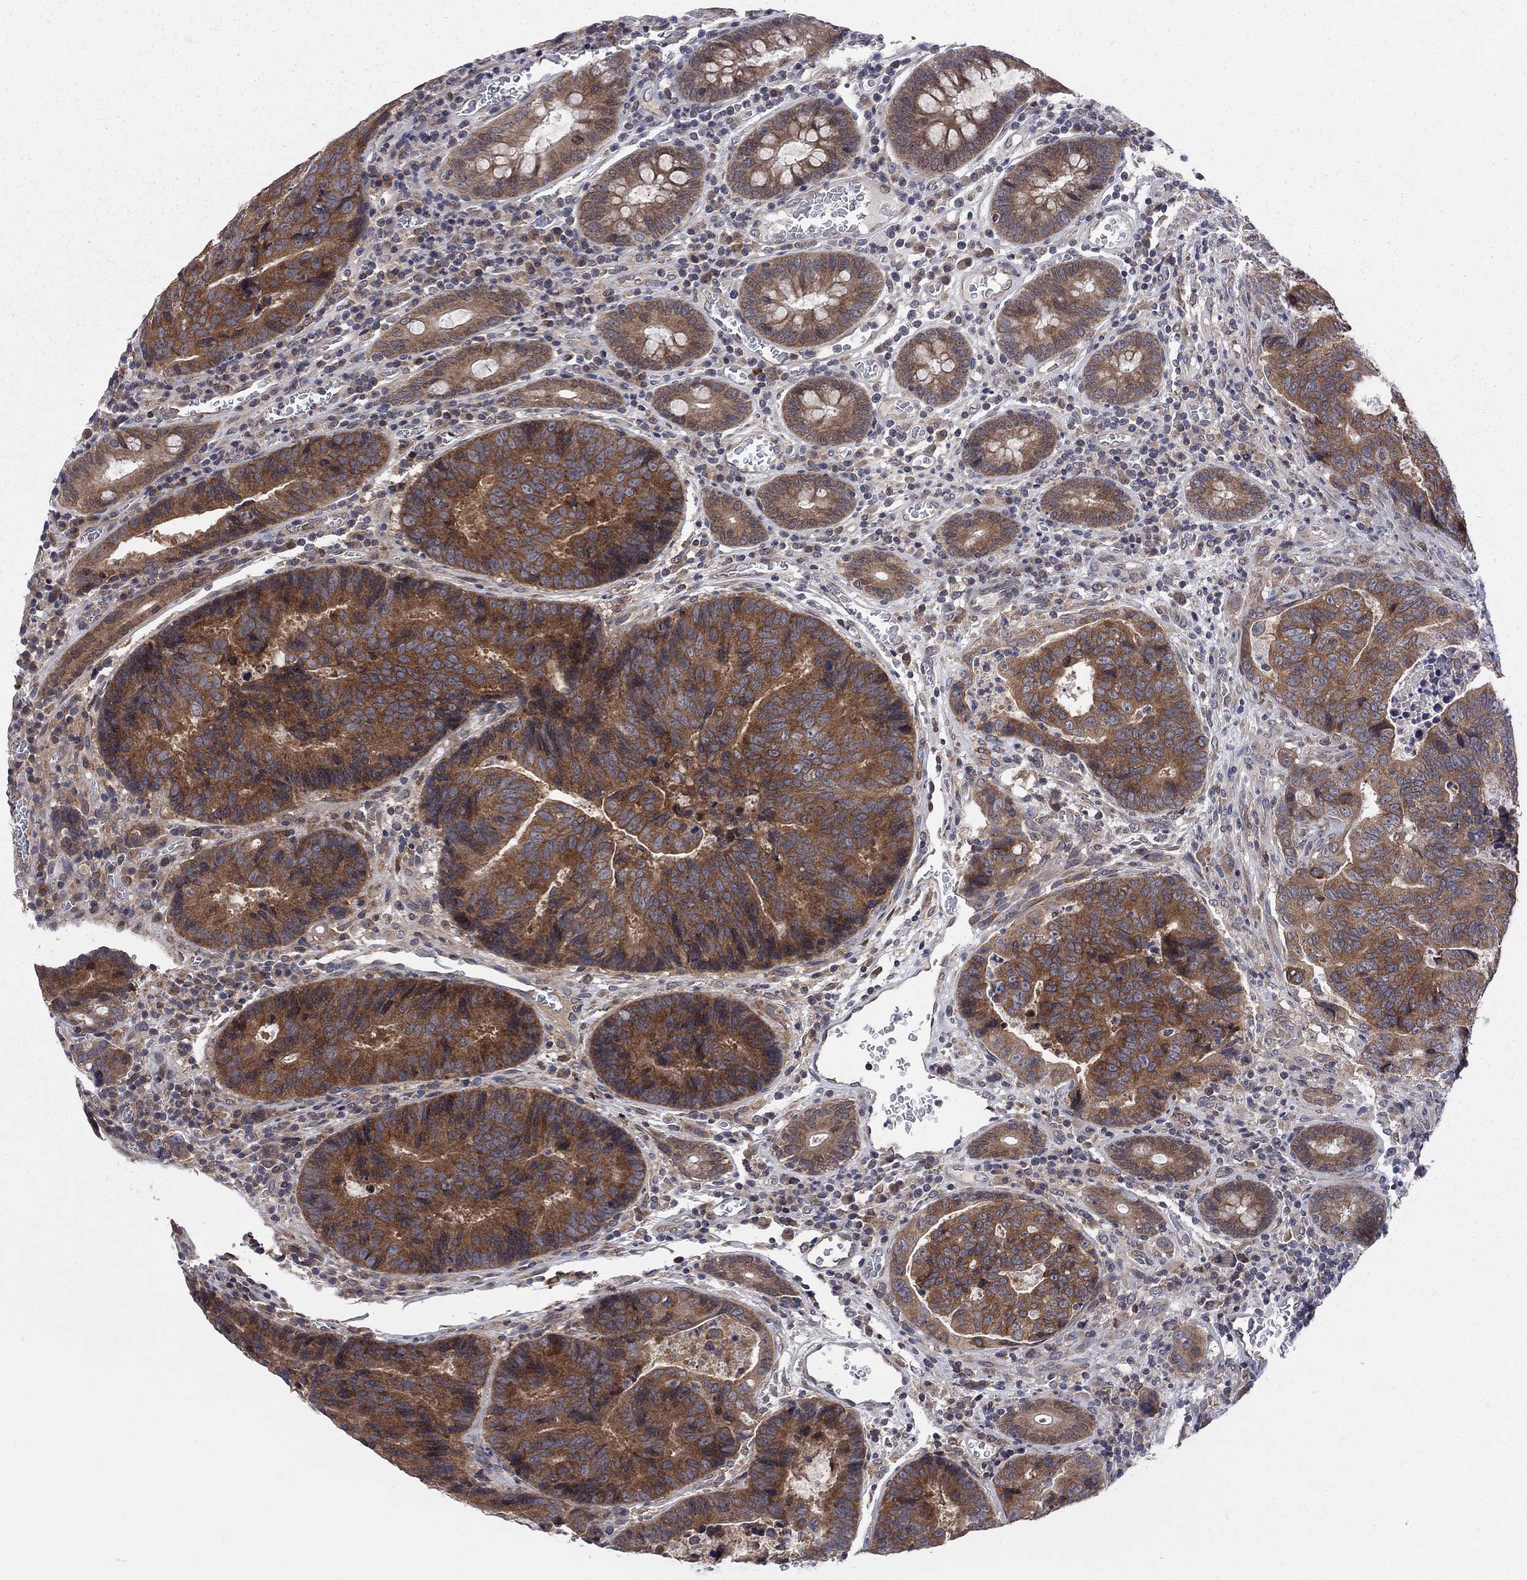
{"staining": {"intensity": "strong", "quantity": ">75%", "location": "cytoplasmic/membranous"}, "tissue": "colorectal cancer", "cell_type": "Tumor cells", "image_type": "cancer", "snomed": [{"axis": "morphology", "description": "Adenocarcinoma, NOS"}, {"axis": "topography", "description": "Colon"}], "caption": "High-power microscopy captured an immunohistochemistry (IHC) image of colorectal cancer, revealing strong cytoplasmic/membranous positivity in about >75% of tumor cells.", "gene": "CNOT11", "patient": {"sex": "female", "age": 48}}